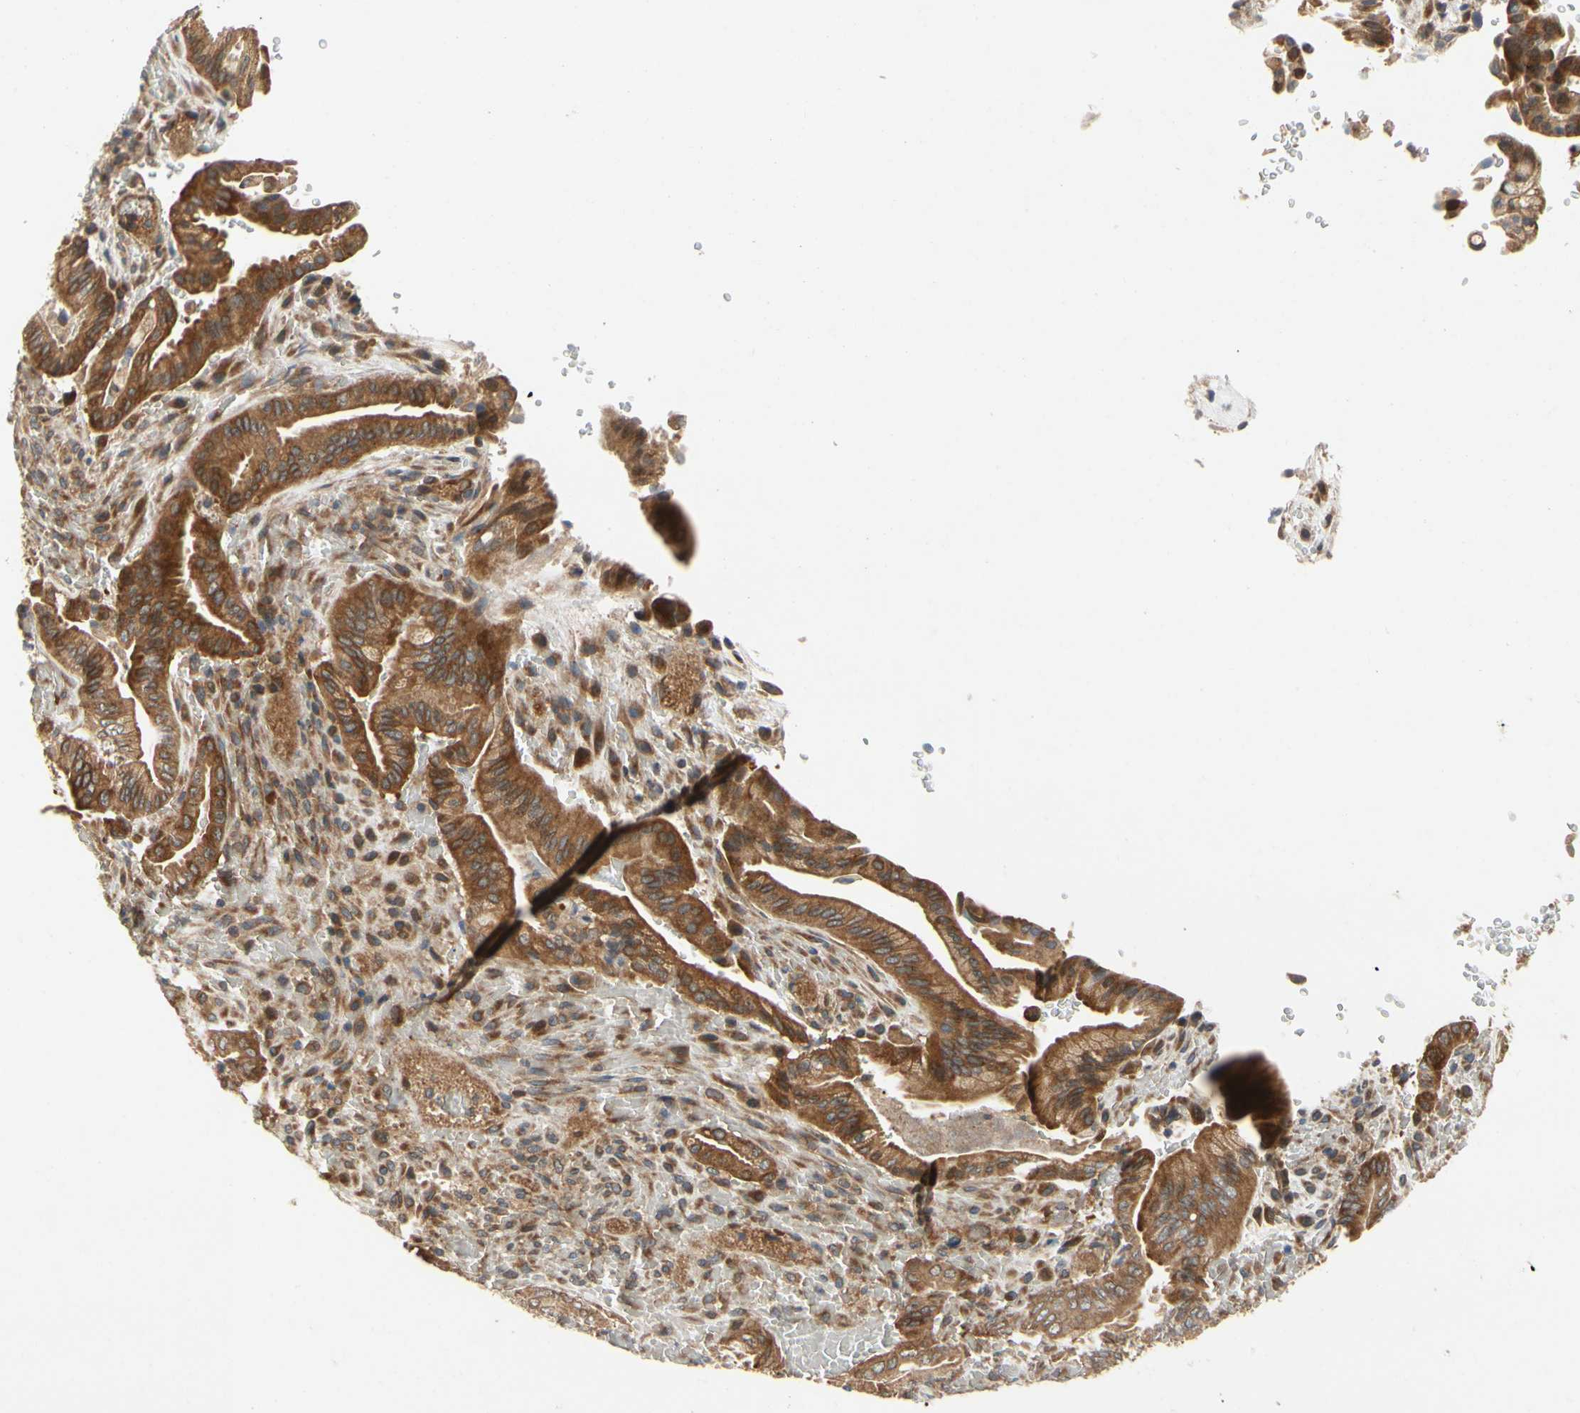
{"staining": {"intensity": "strong", "quantity": ">75%", "location": "cytoplasmic/membranous"}, "tissue": "liver cancer", "cell_type": "Tumor cells", "image_type": "cancer", "snomed": [{"axis": "morphology", "description": "Cholangiocarcinoma"}, {"axis": "topography", "description": "Liver"}], "caption": "High-power microscopy captured an immunohistochemistry (IHC) micrograph of liver cancer (cholangiocarcinoma), revealing strong cytoplasmic/membranous expression in about >75% of tumor cells.", "gene": "TDRP", "patient": {"sex": "female", "age": 68}}